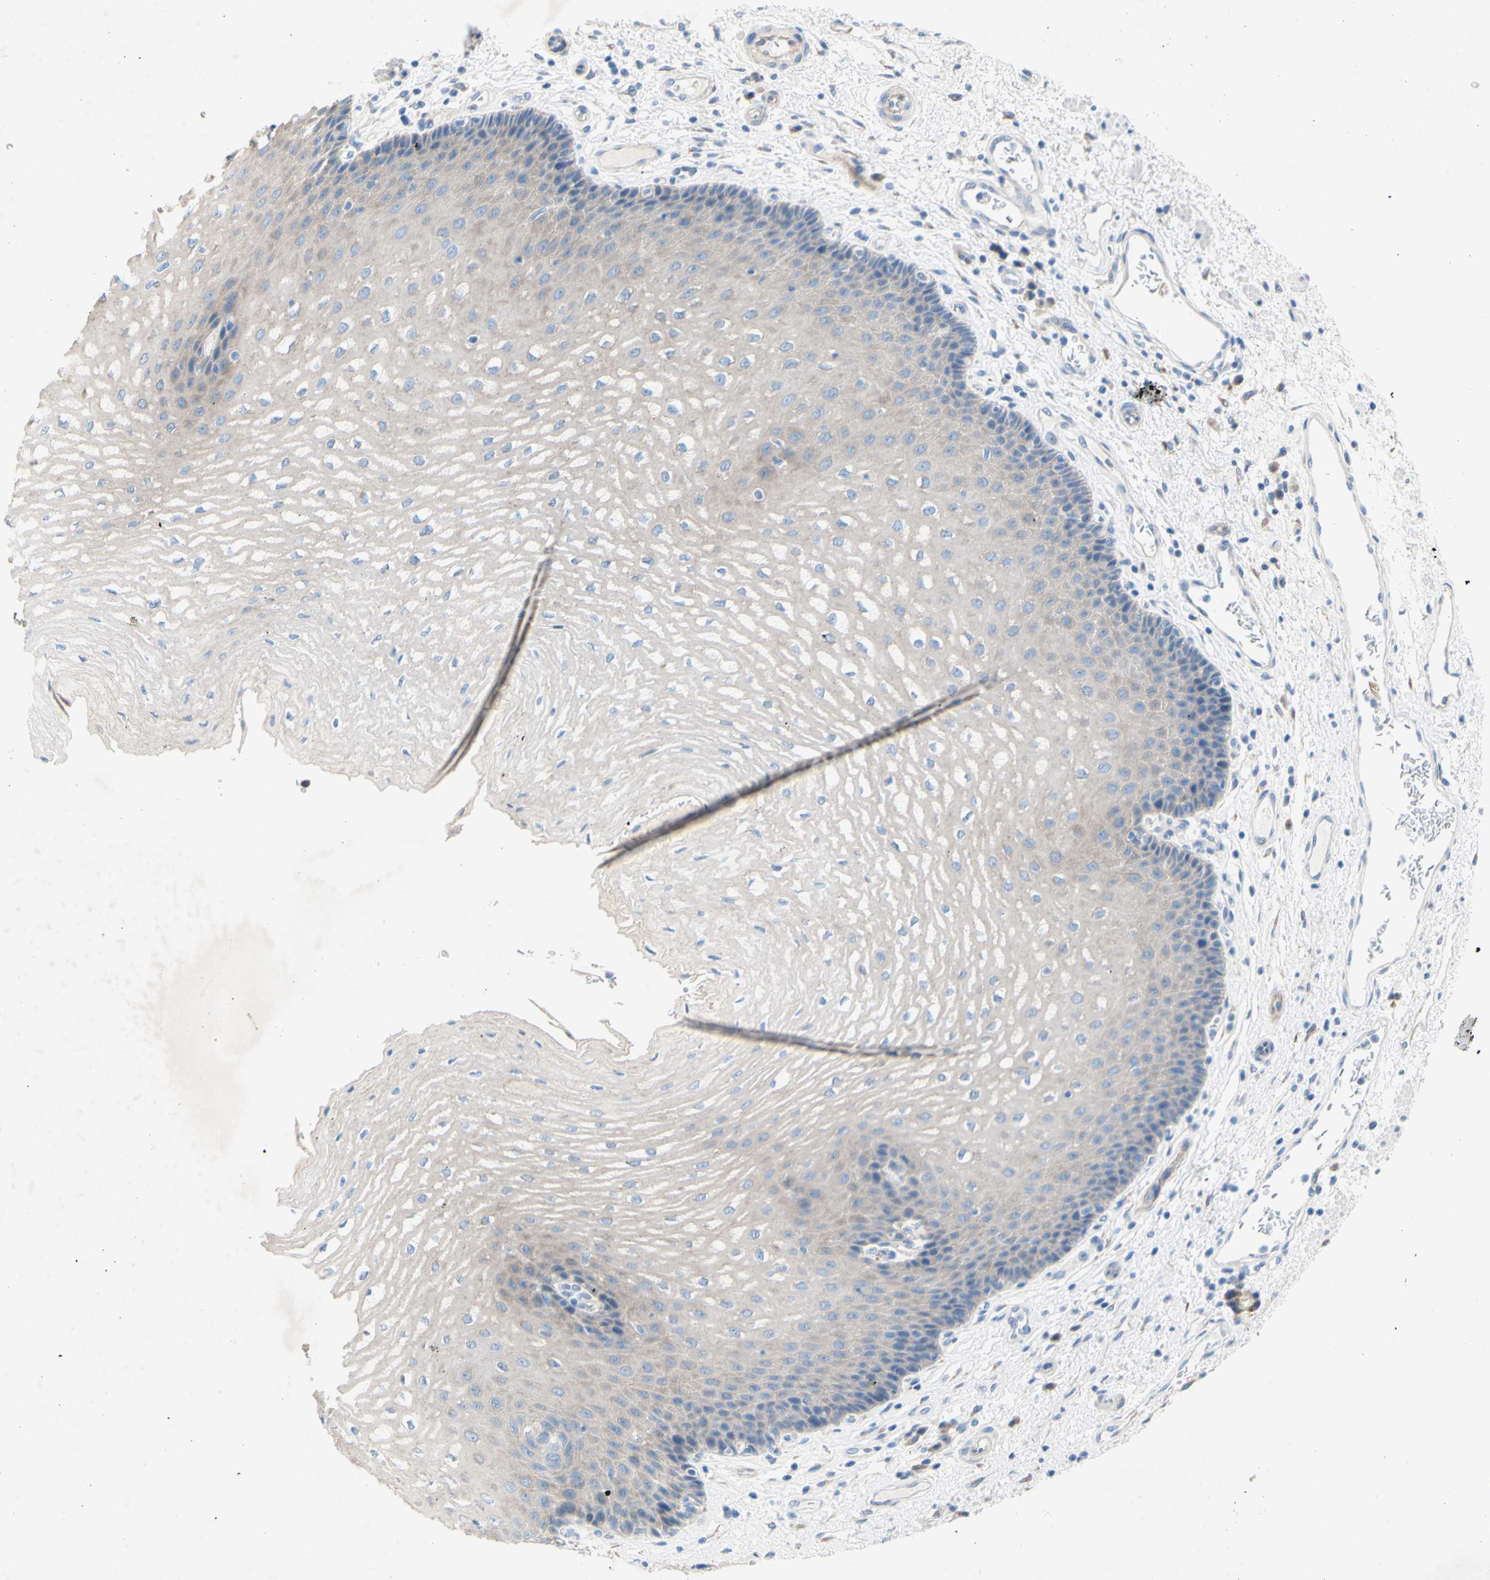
{"staining": {"intensity": "negative", "quantity": "none", "location": "none"}, "tissue": "esophagus", "cell_type": "Squamous epithelial cells", "image_type": "normal", "snomed": [{"axis": "morphology", "description": "Normal tissue, NOS"}, {"axis": "topography", "description": "Esophagus"}], "caption": "Esophagus stained for a protein using immunohistochemistry shows no positivity squamous epithelial cells.", "gene": "TMIGD2", "patient": {"sex": "male", "age": 54}}